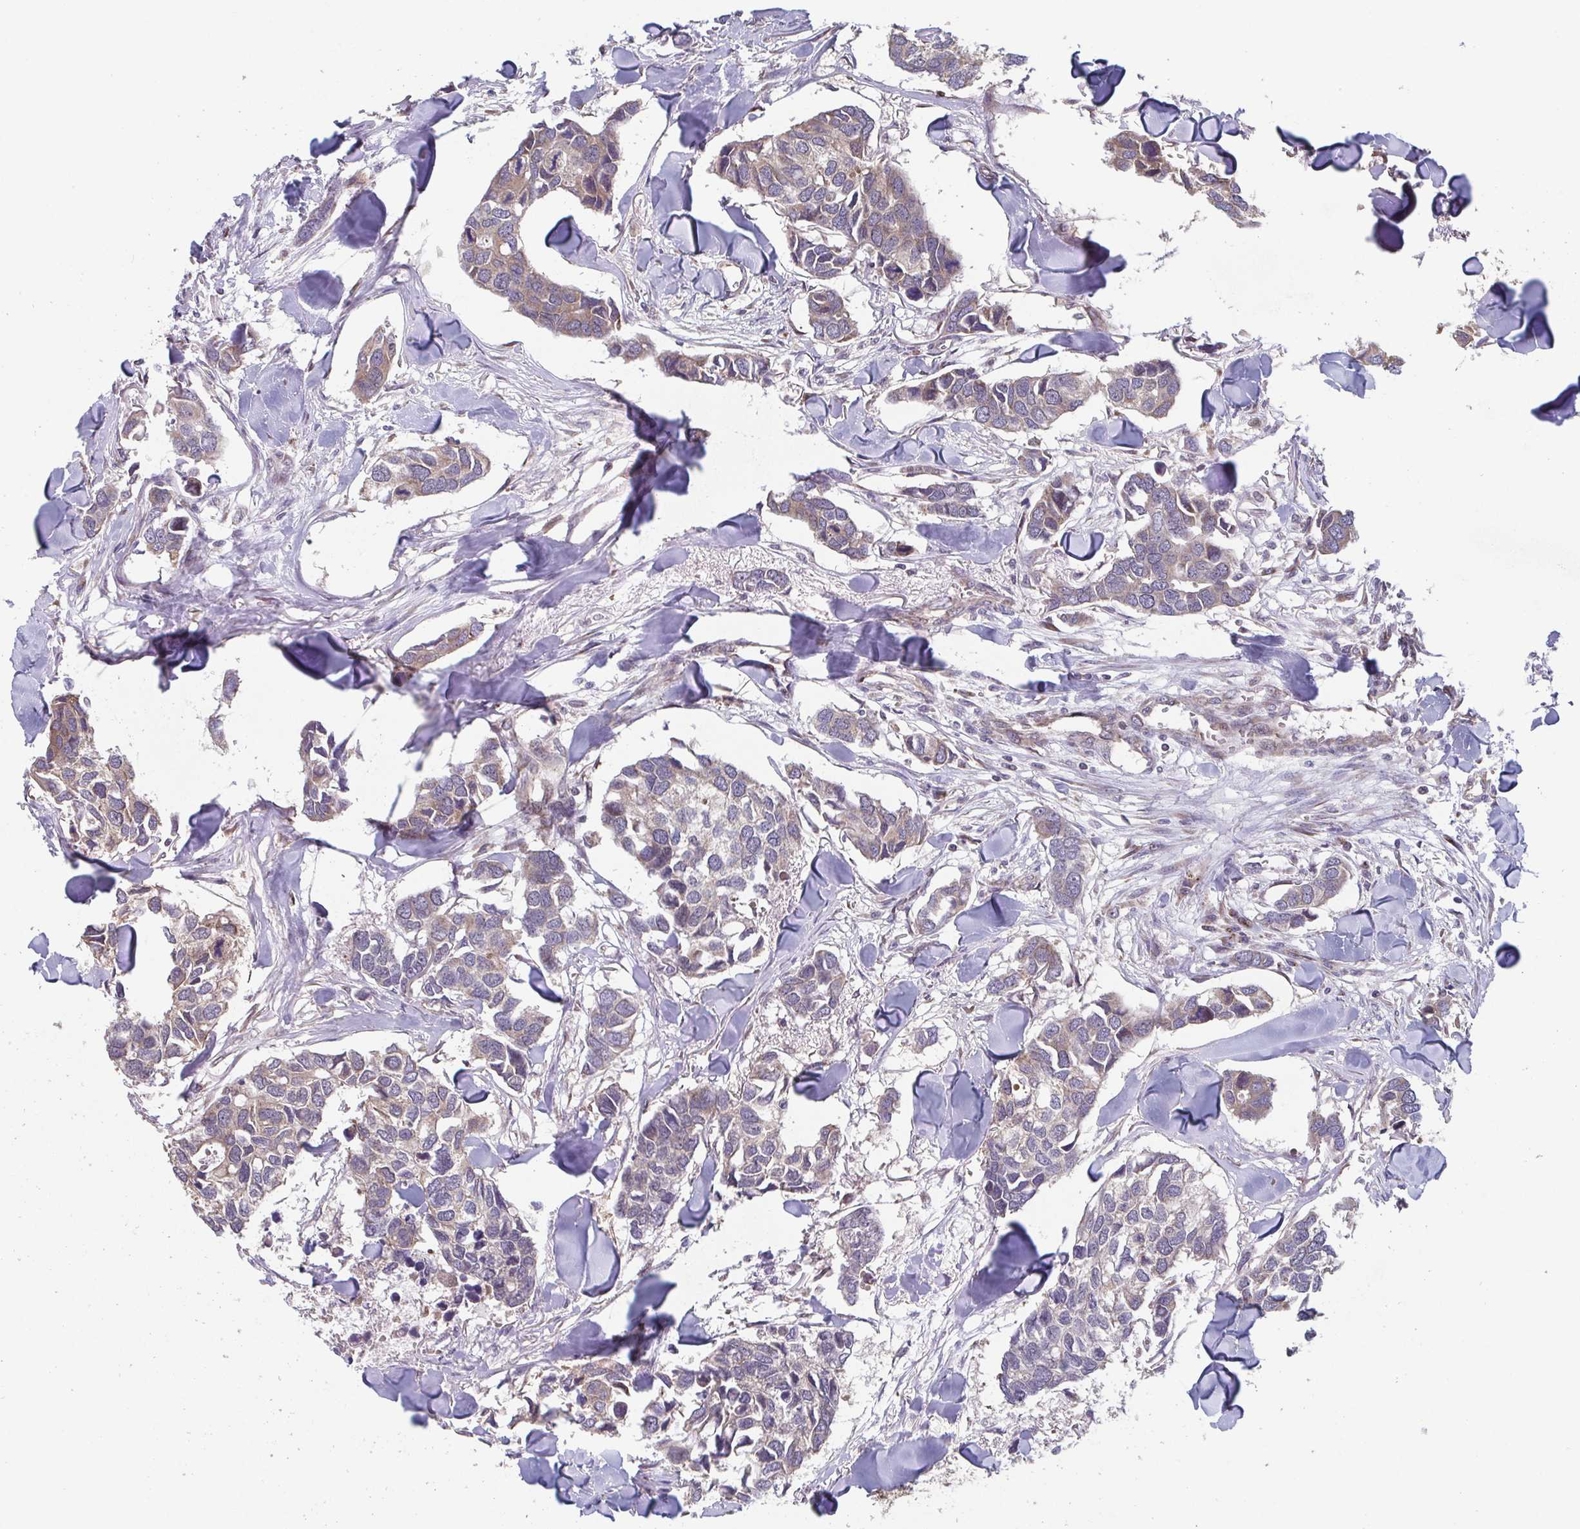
{"staining": {"intensity": "weak", "quantity": "25%-75%", "location": "cytoplasmic/membranous"}, "tissue": "breast cancer", "cell_type": "Tumor cells", "image_type": "cancer", "snomed": [{"axis": "morphology", "description": "Duct carcinoma"}, {"axis": "topography", "description": "Breast"}], "caption": "Infiltrating ductal carcinoma (breast) stained with DAB (3,3'-diaminobenzidine) immunohistochemistry displays low levels of weak cytoplasmic/membranous staining in about 25%-75% of tumor cells. (DAB (3,3'-diaminobenzidine) = brown stain, brightfield microscopy at high magnification).", "gene": "COPB1", "patient": {"sex": "female", "age": 83}}